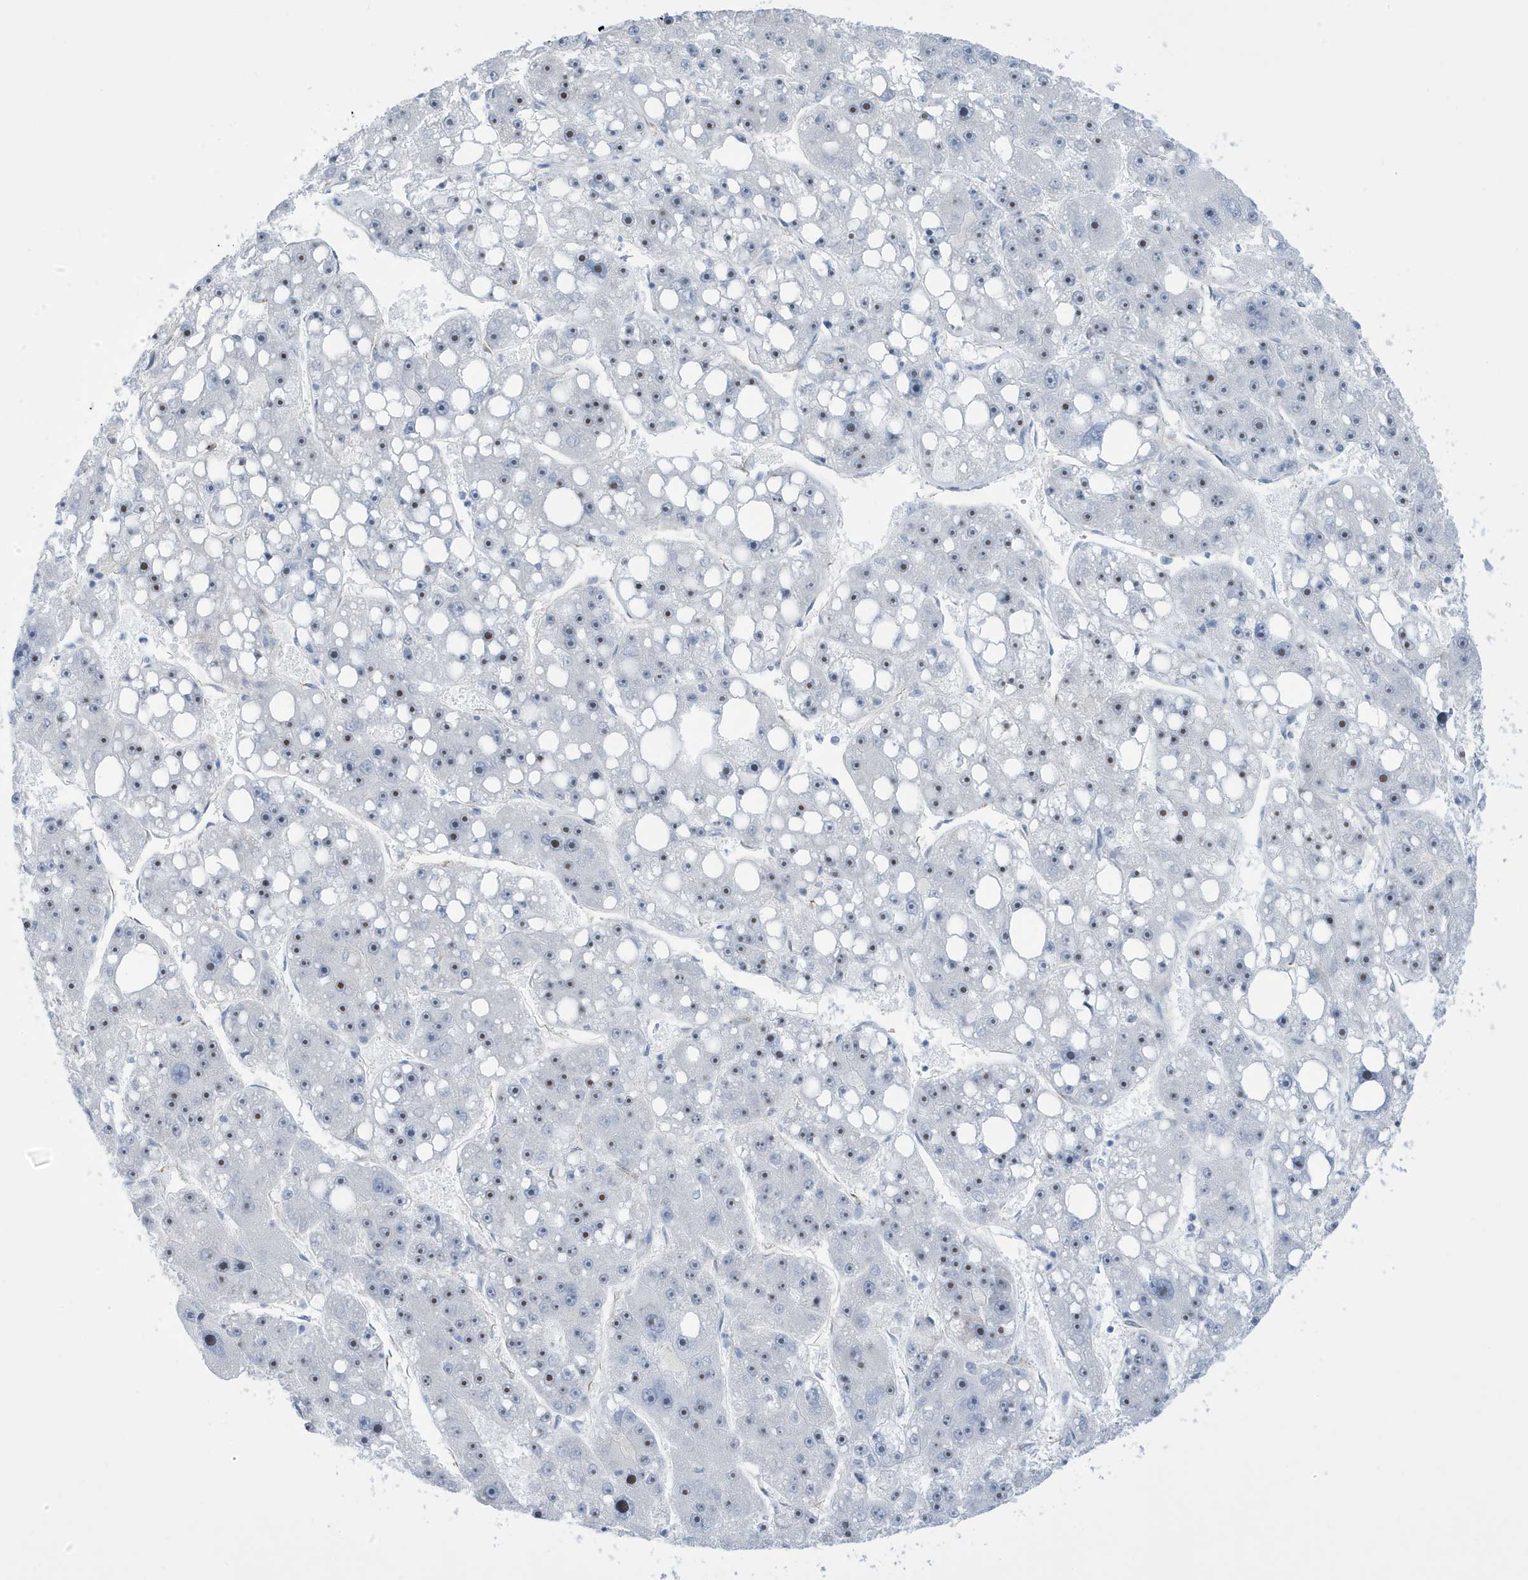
{"staining": {"intensity": "moderate", "quantity": "<25%", "location": "nuclear"}, "tissue": "liver cancer", "cell_type": "Tumor cells", "image_type": "cancer", "snomed": [{"axis": "morphology", "description": "Carcinoma, Hepatocellular, NOS"}, {"axis": "topography", "description": "Liver"}], "caption": "Hepatocellular carcinoma (liver) stained with a protein marker shows moderate staining in tumor cells.", "gene": "SEMA3F", "patient": {"sex": "female", "age": 61}}